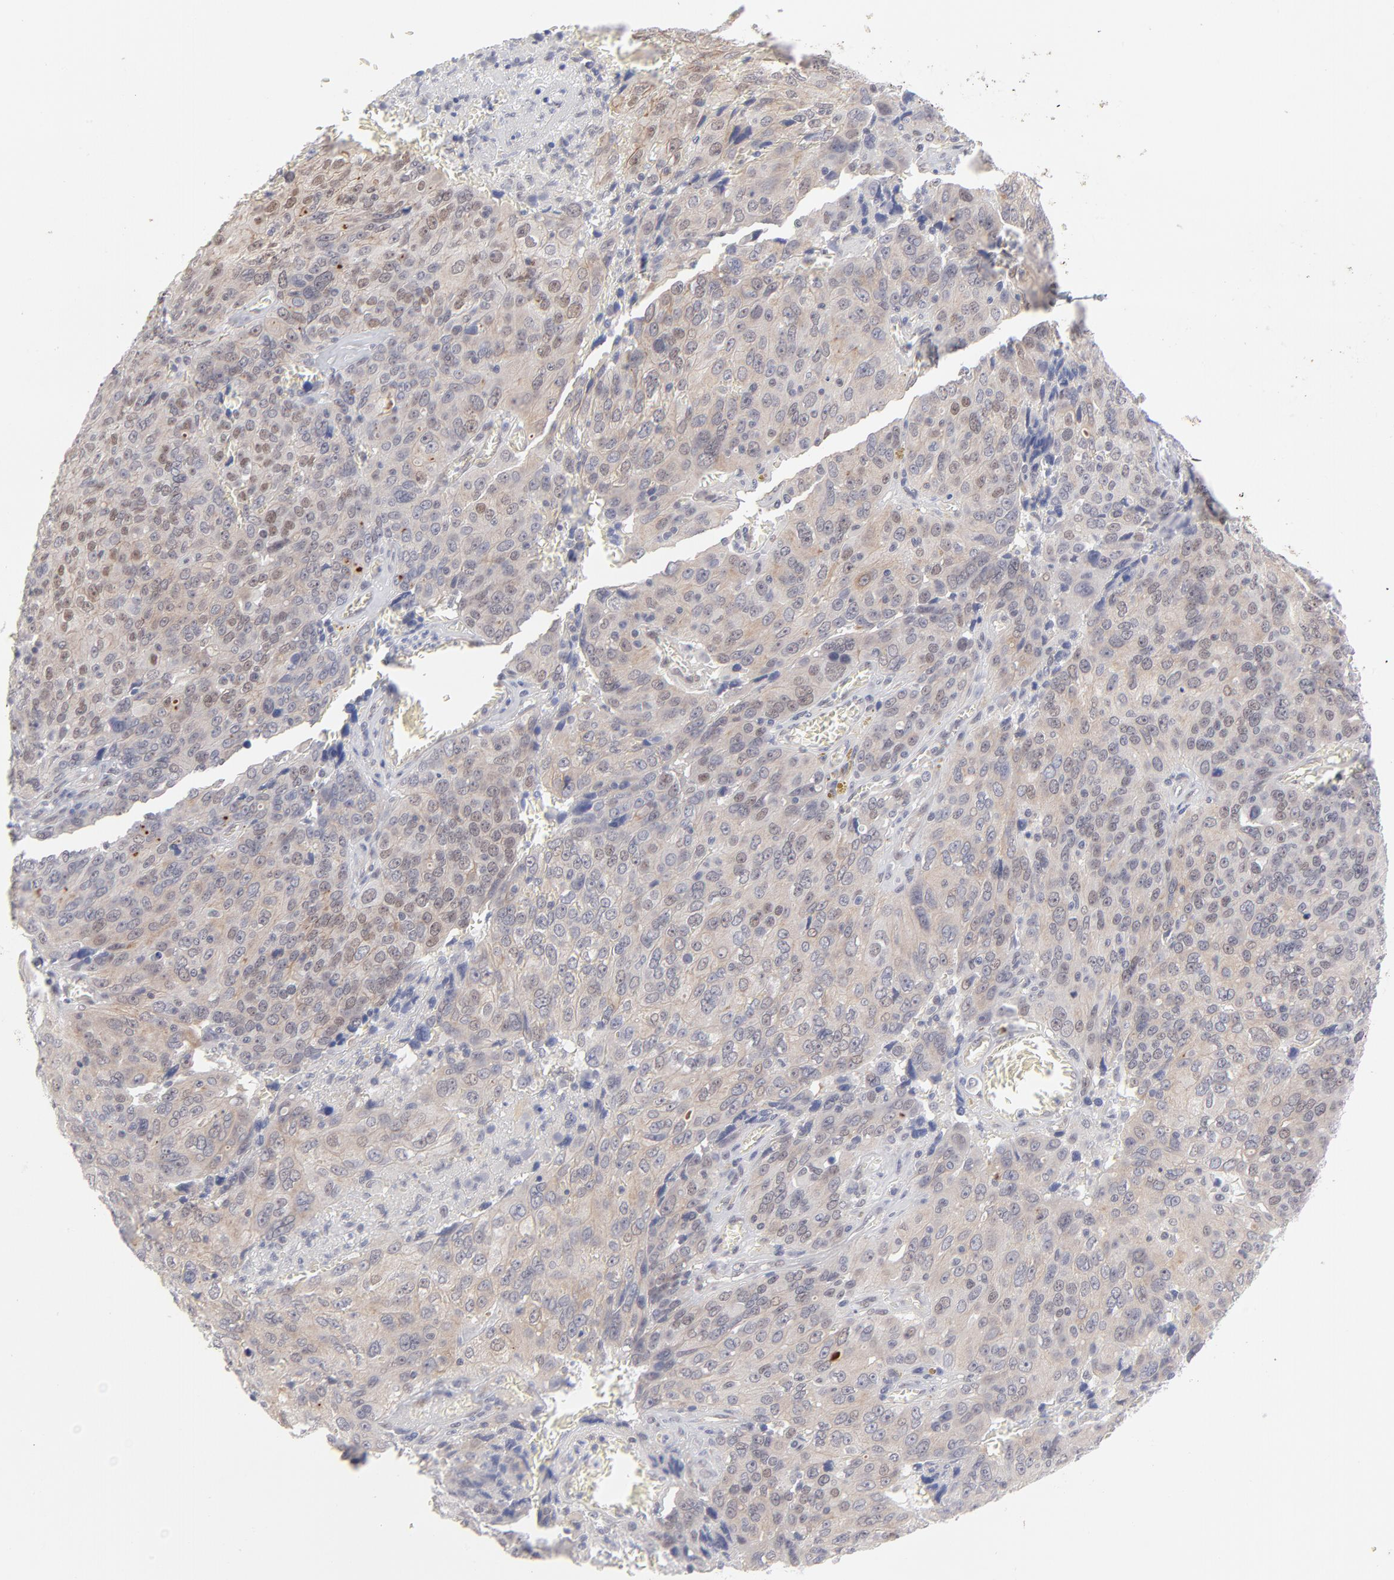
{"staining": {"intensity": "weak", "quantity": ">75%", "location": "cytoplasmic/membranous,nuclear"}, "tissue": "ovarian cancer", "cell_type": "Tumor cells", "image_type": "cancer", "snomed": [{"axis": "morphology", "description": "Carcinoma, endometroid"}, {"axis": "topography", "description": "Ovary"}], "caption": "A photomicrograph of human endometroid carcinoma (ovarian) stained for a protein shows weak cytoplasmic/membranous and nuclear brown staining in tumor cells.", "gene": "NBN", "patient": {"sex": "female", "age": 75}}